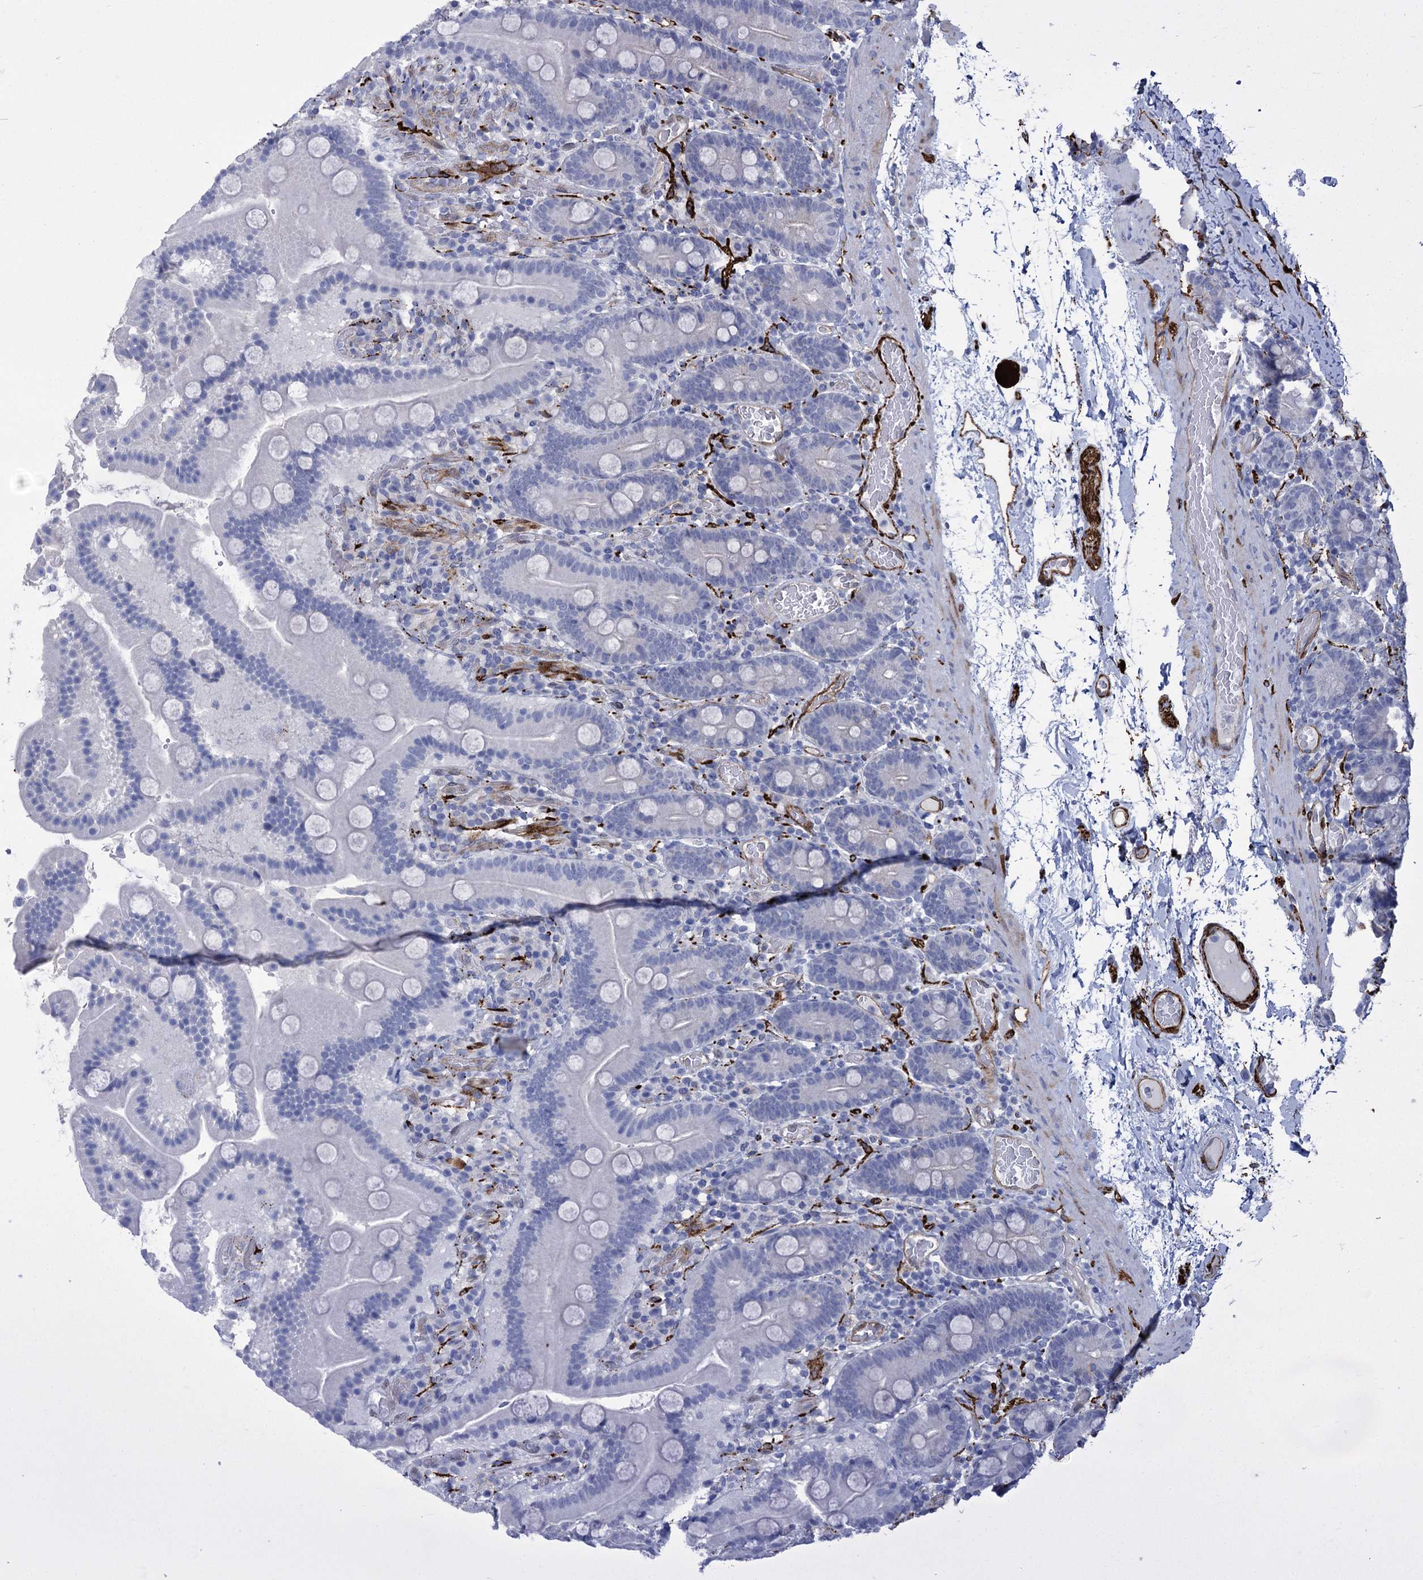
{"staining": {"intensity": "negative", "quantity": "none", "location": "none"}, "tissue": "duodenum", "cell_type": "Glandular cells", "image_type": "normal", "snomed": [{"axis": "morphology", "description": "Normal tissue, NOS"}, {"axis": "topography", "description": "Duodenum"}], "caption": "An immunohistochemistry (IHC) micrograph of unremarkable duodenum is shown. There is no staining in glandular cells of duodenum.", "gene": "SNCG", "patient": {"sex": "male", "age": 55}}